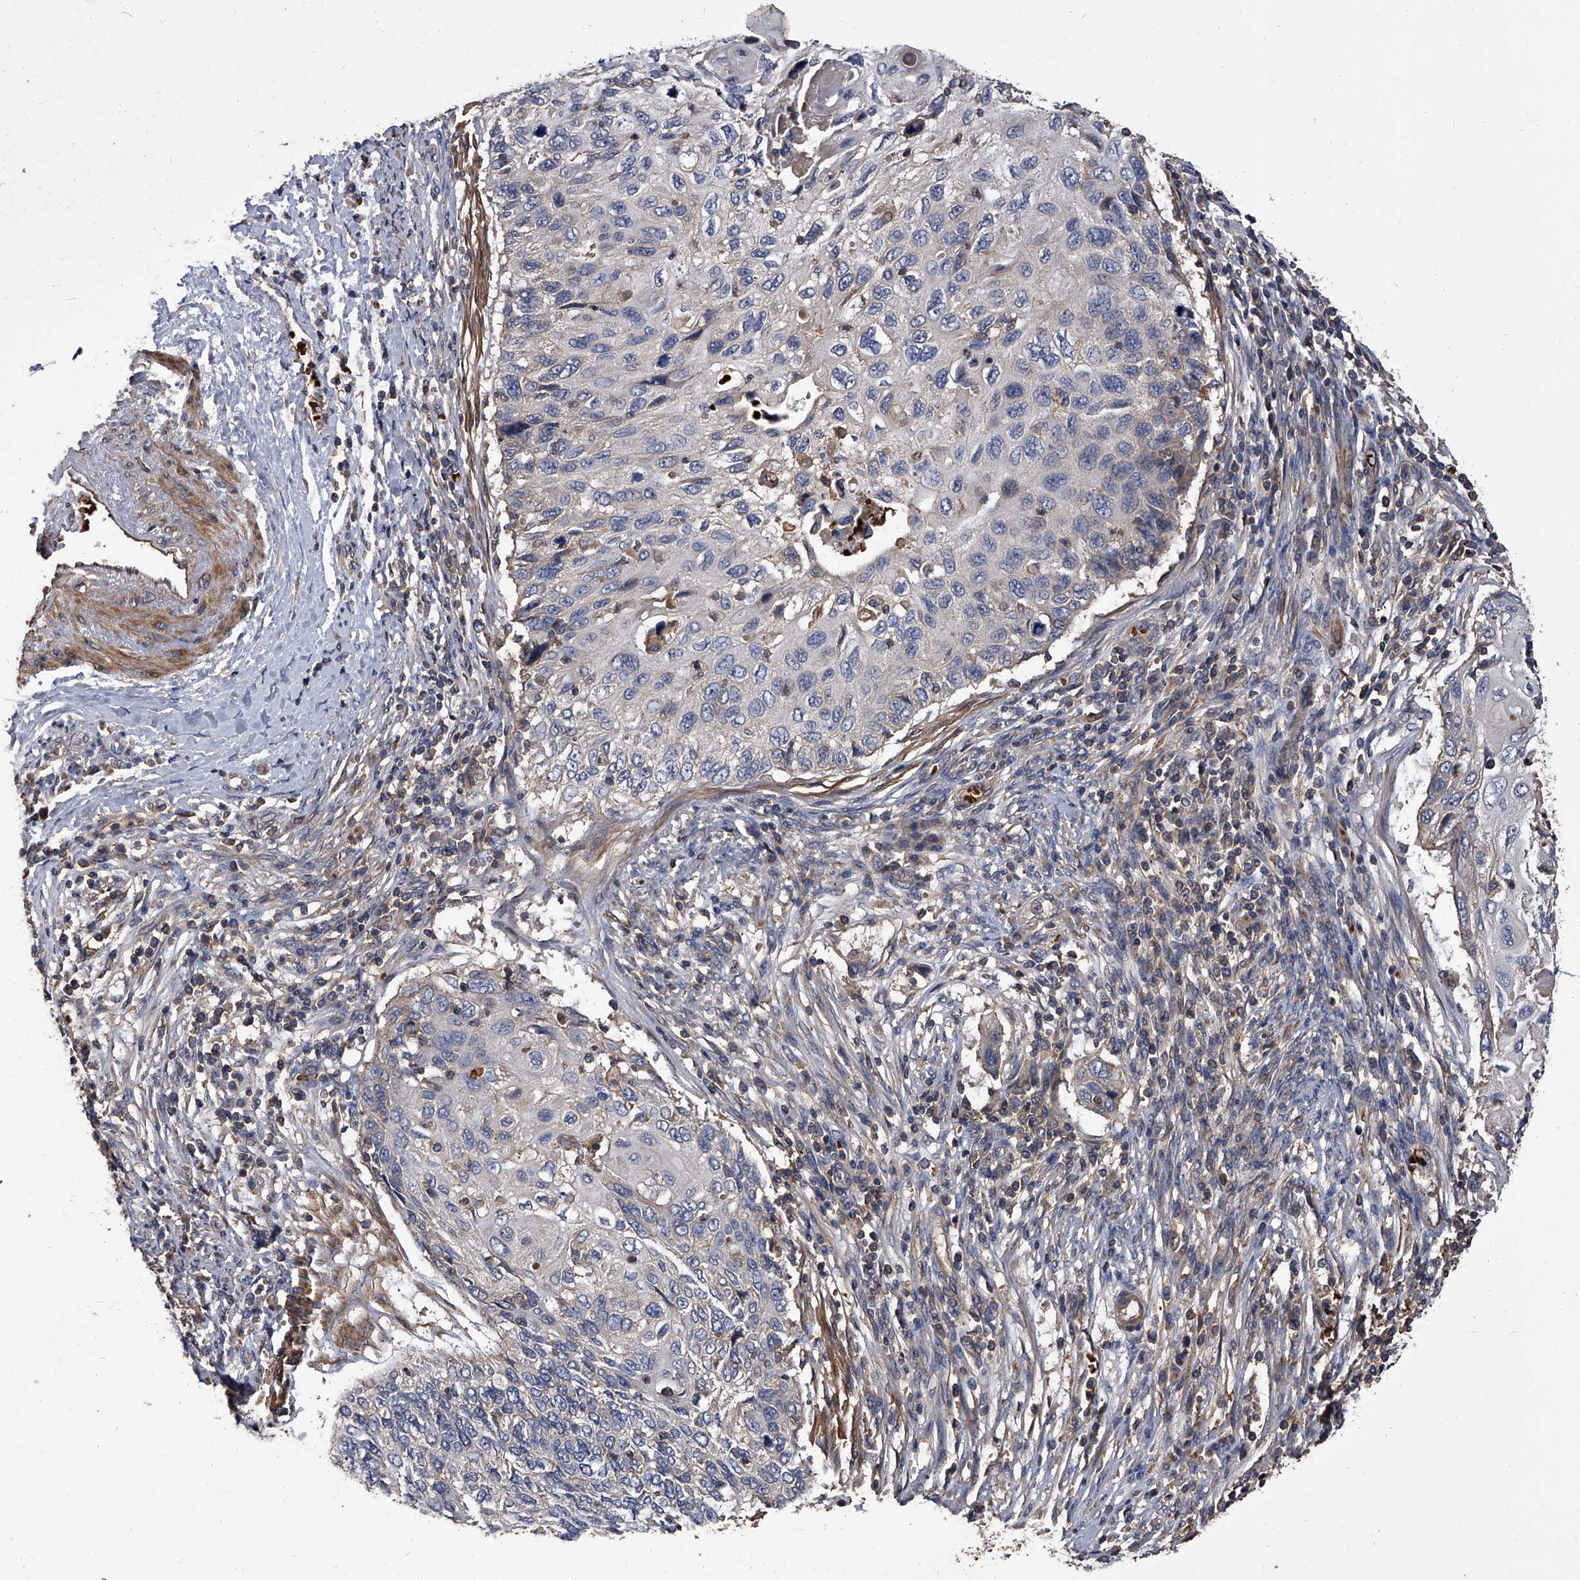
{"staining": {"intensity": "negative", "quantity": "none", "location": "none"}, "tissue": "cervical cancer", "cell_type": "Tumor cells", "image_type": "cancer", "snomed": [{"axis": "morphology", "description": "Squamous cell carcinoma, NOS"}, {"axis": "topography", "description": "Cervix"}], "caption": "Immunohistochemistry (IHC) micrograph of neoplastic tissue: cervical squamous cell carcinoma stained with DAB shows no significant protein positivity in tumor cells. (DAB (3,3'-diaminobenzidine) immunohistochemistry with hematoxylin counter stain).", "gene": "STK36", "patient": {"sex": "female", "age": 70}}